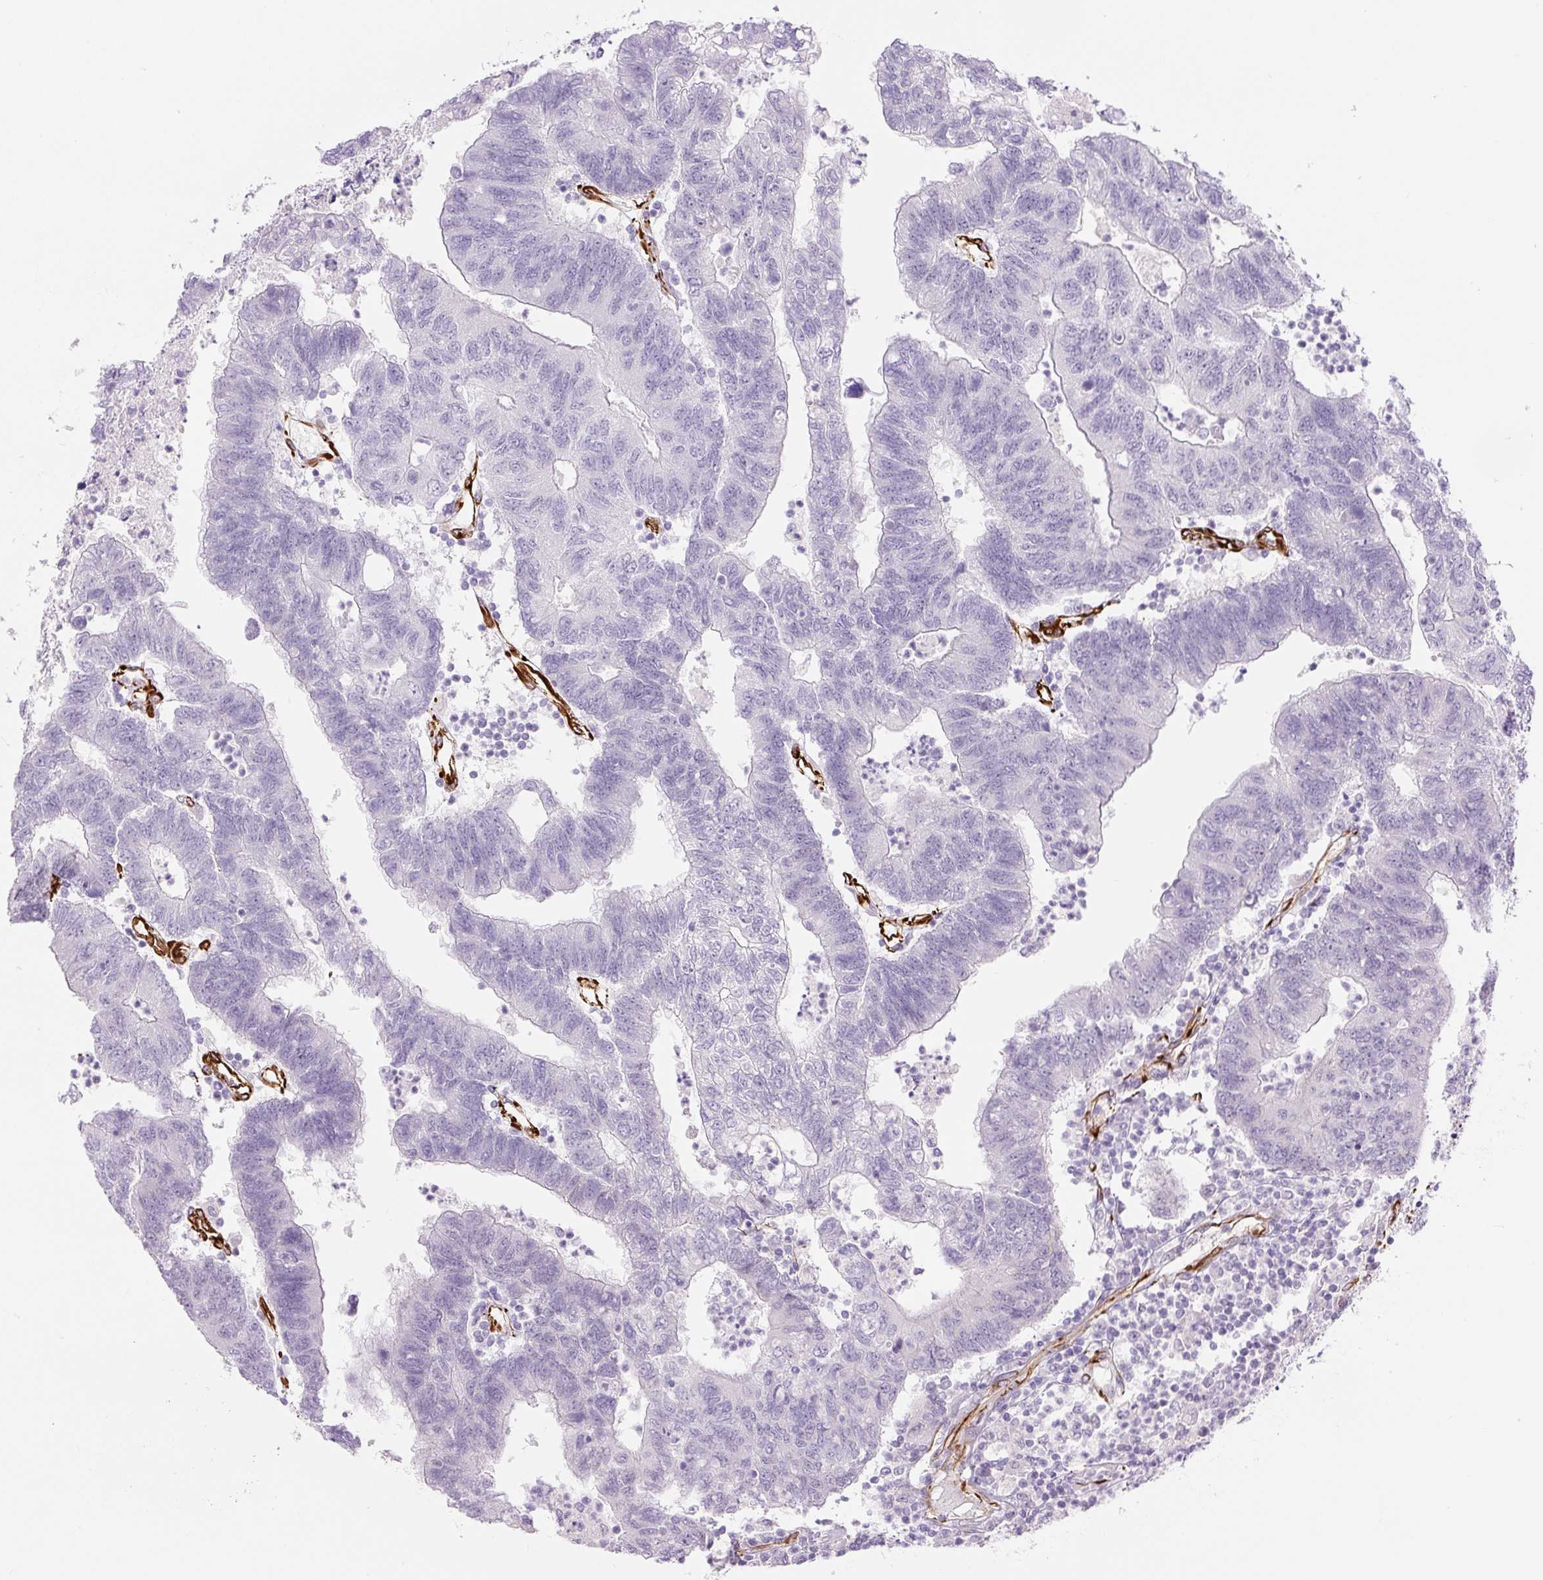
{"staining": {"intensity": "negative", "quantity": "none", "location": "none"}, "tissue": "colorectal cancer", "cell_type": "Tumor cells", "image_type": "cancer", "snomed": [{"axis": "morphology", "description": "Adenocarcinoma, NOS"}, {"axis": "topography", "description": "Colon"}], "caption": "A micrograph of colorectal adenocarcinoma stained for a protein shows no brown staining in tumor cells.", "gene": "NES", "patient": {"sex": "female", "age": 48}}